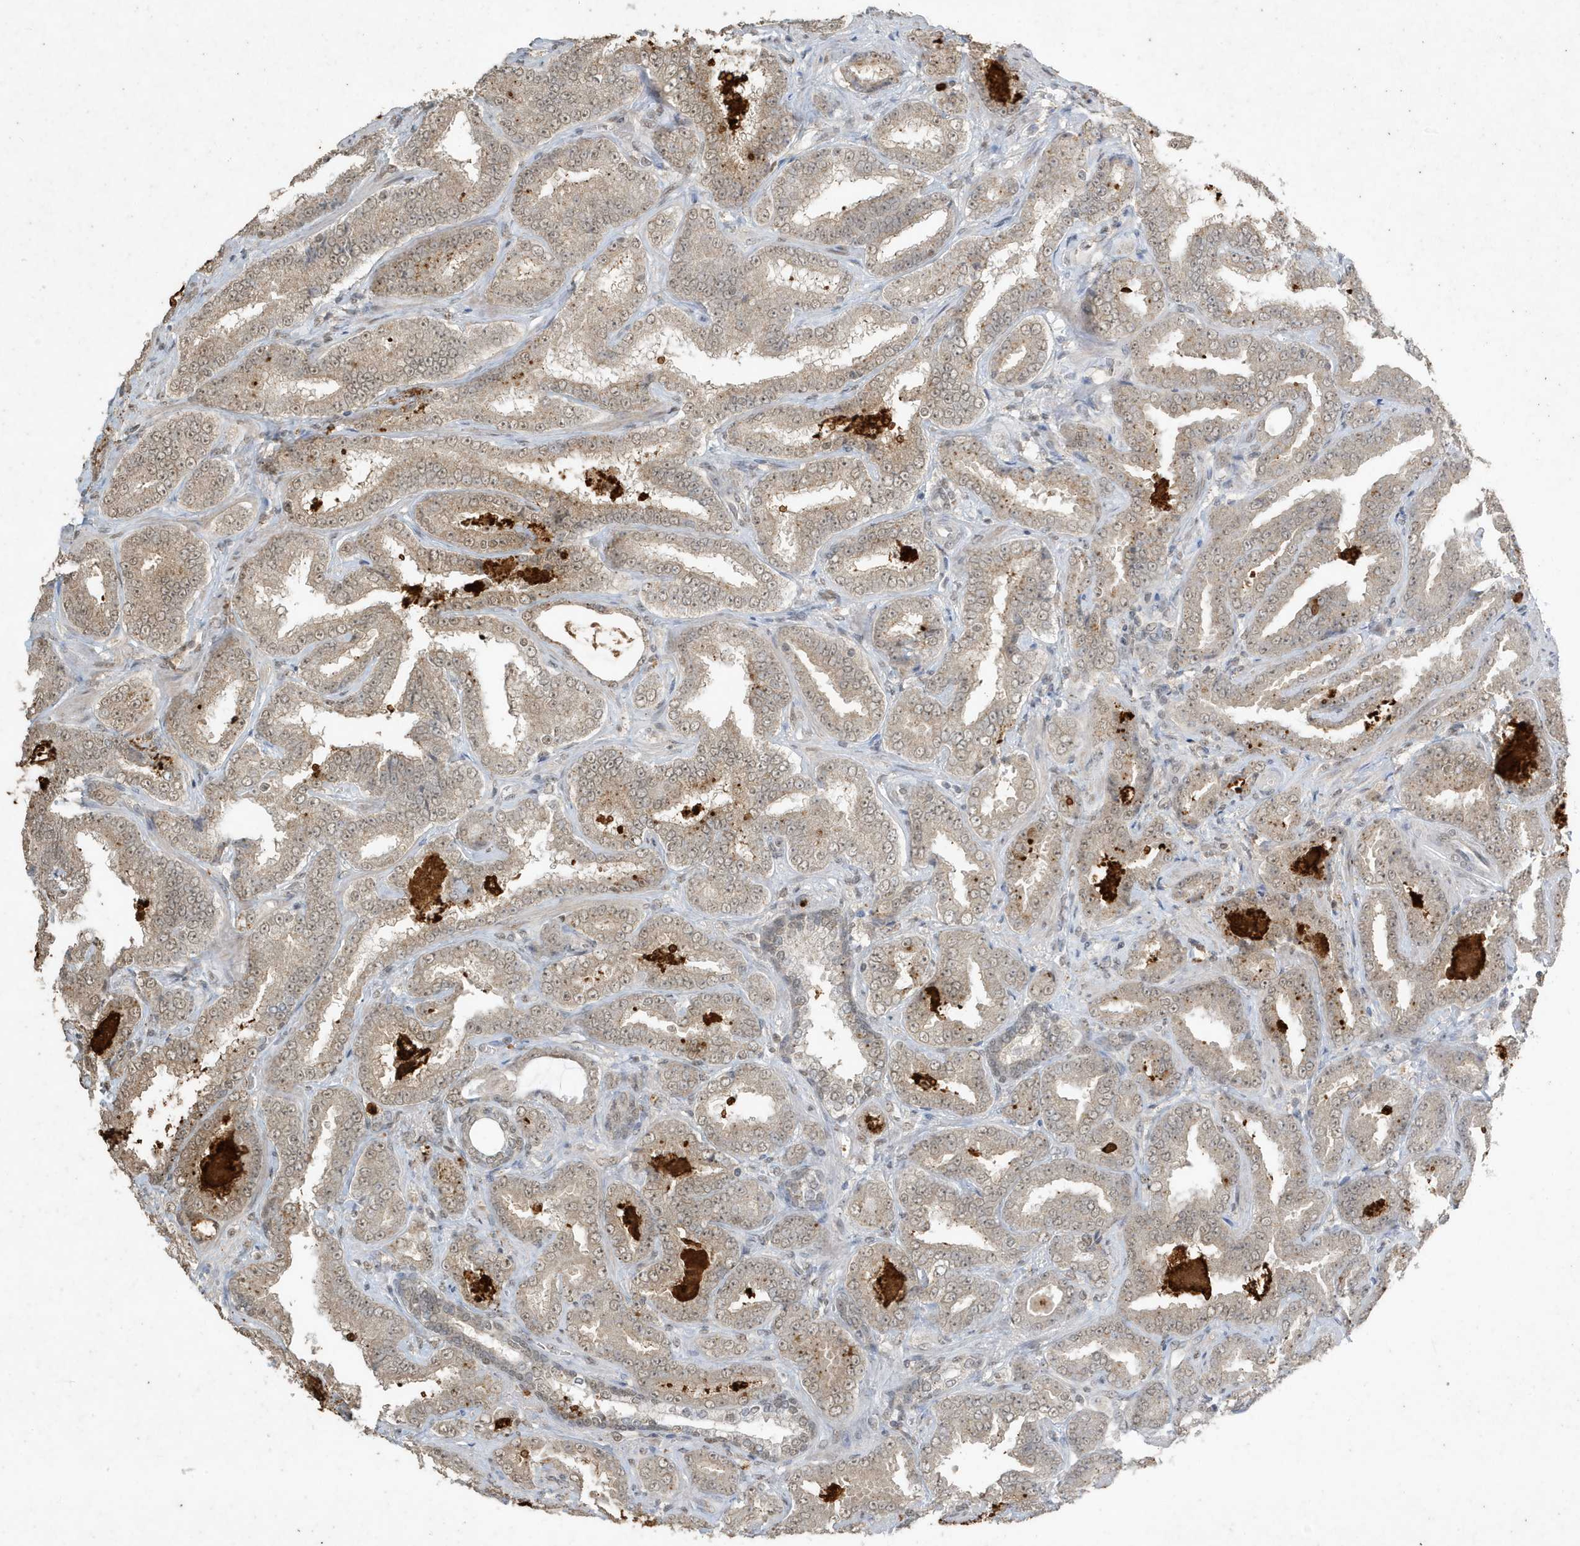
{"staining": {"intensity": "weak", "quantity": ">75%", "location": "cytoplasmic/membranous,nuclear"}, "tissue": "prostate cancer", "cell_type": "Tumor cells", "image_type": "cancer", "snomed": [{"axis": "morphology", "description": "Adenocarcinoma, Low grade"}, {"axis": "topography", "description": "Prostate"}], "caption": "Prostate cancer stained for a protein (brown) shows weak cytoplasmic/membranous and nuclear positive expression in about >75% of tumor cells.", "gene": "DEFA1", "patient": {"sex": "male", "age": 60}}